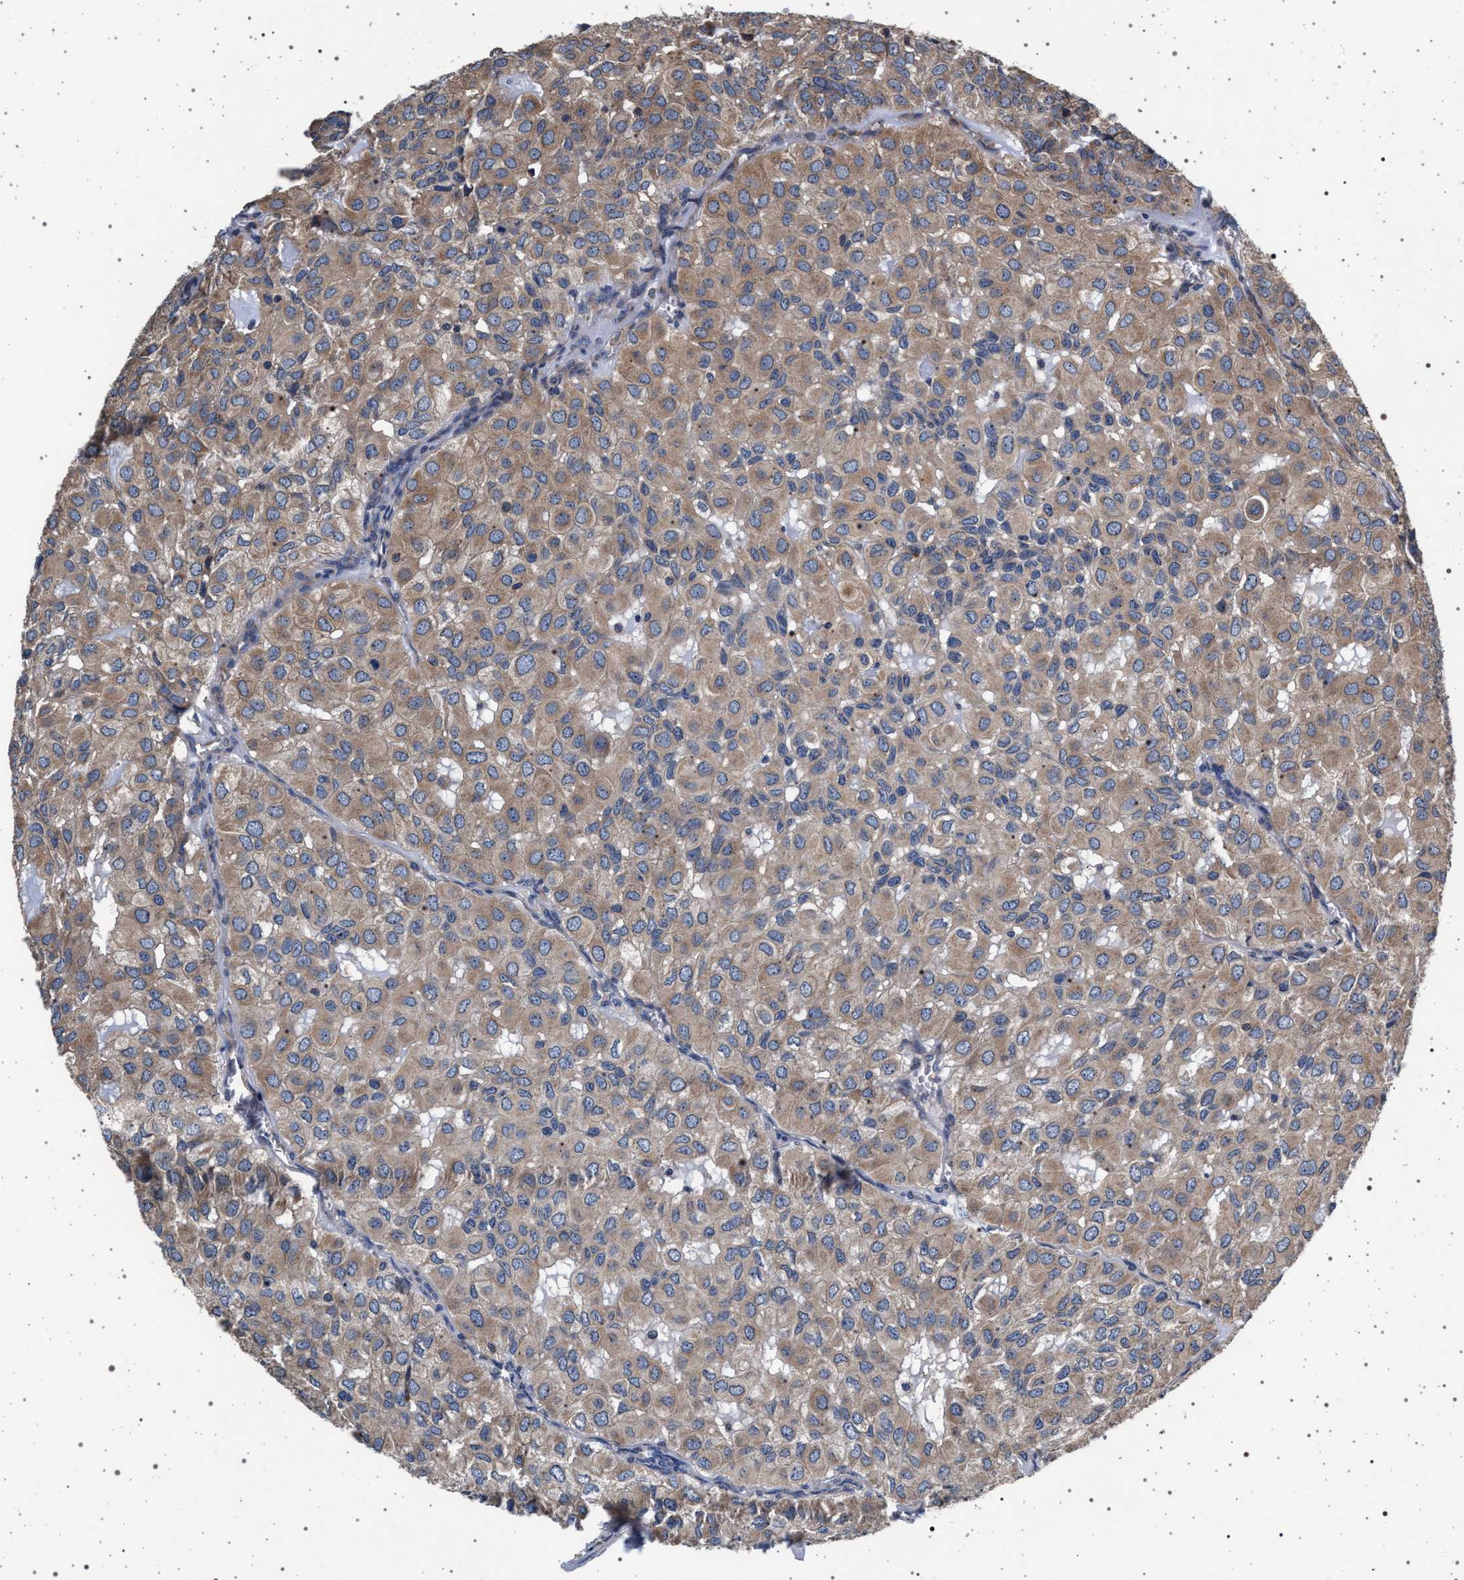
{"staining": {"intensity": "moderate", "quantity": ">75%", "location": "cytoplasmic/membranous"}, "tissue": "head and neck cancer", "cell_type": "Tumor cells", "image_type": "cancer", "snomed": [{"axis": "morphology", "description": "Adenocarcinoma, NOS"}, {"axis": "topography", "description": "Salivary gland, NOS"}, {"axis": "topography", "description": "Head-Neck"}], "caption": "Moderate cytoplasmic/membranous staining is present in about >75% of tumor cells in head and neck adenocarcinoma.", "gene": "MAP3K2", "patient": {"sex": "female", "age": 76}}